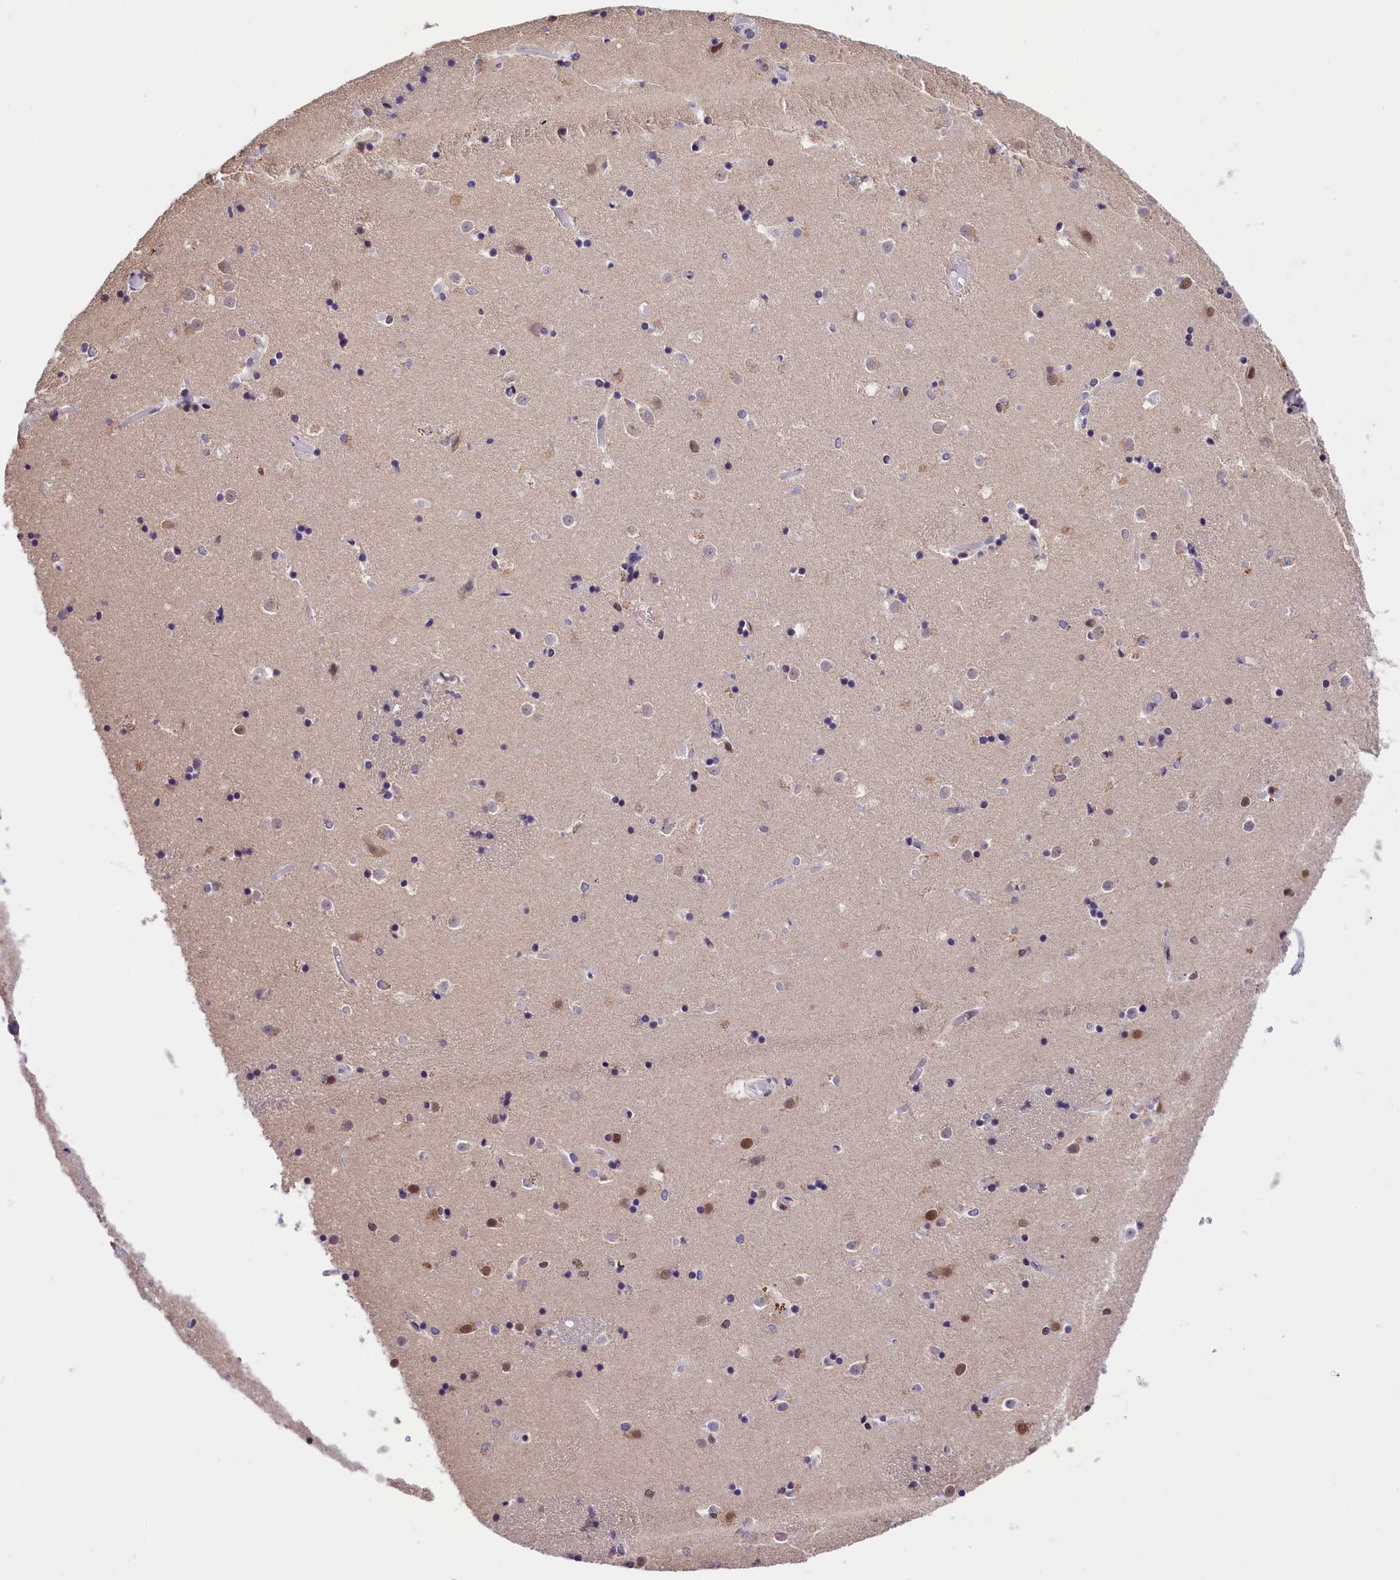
{"staining": {"intensity": "weak", "quantity": "25%-75%", "location": "nuclear"}, "tissue": "caudate", "cell_type": "Glial cells", "image_type": "normal", "snomed": [{"axis": "morphology", "description": "Normal tissue, NOS"}, {"axis": "topography", "description": "Lateral ventricle wall"}], "caption": "This image reveals immunohistochemistry (IHC) staining of benign caudate, with low weak nuclear expression in about 25%-75% of glial cells.", "gene": "ZC3H4", "patient": {"sex": "female", "age": 52}}